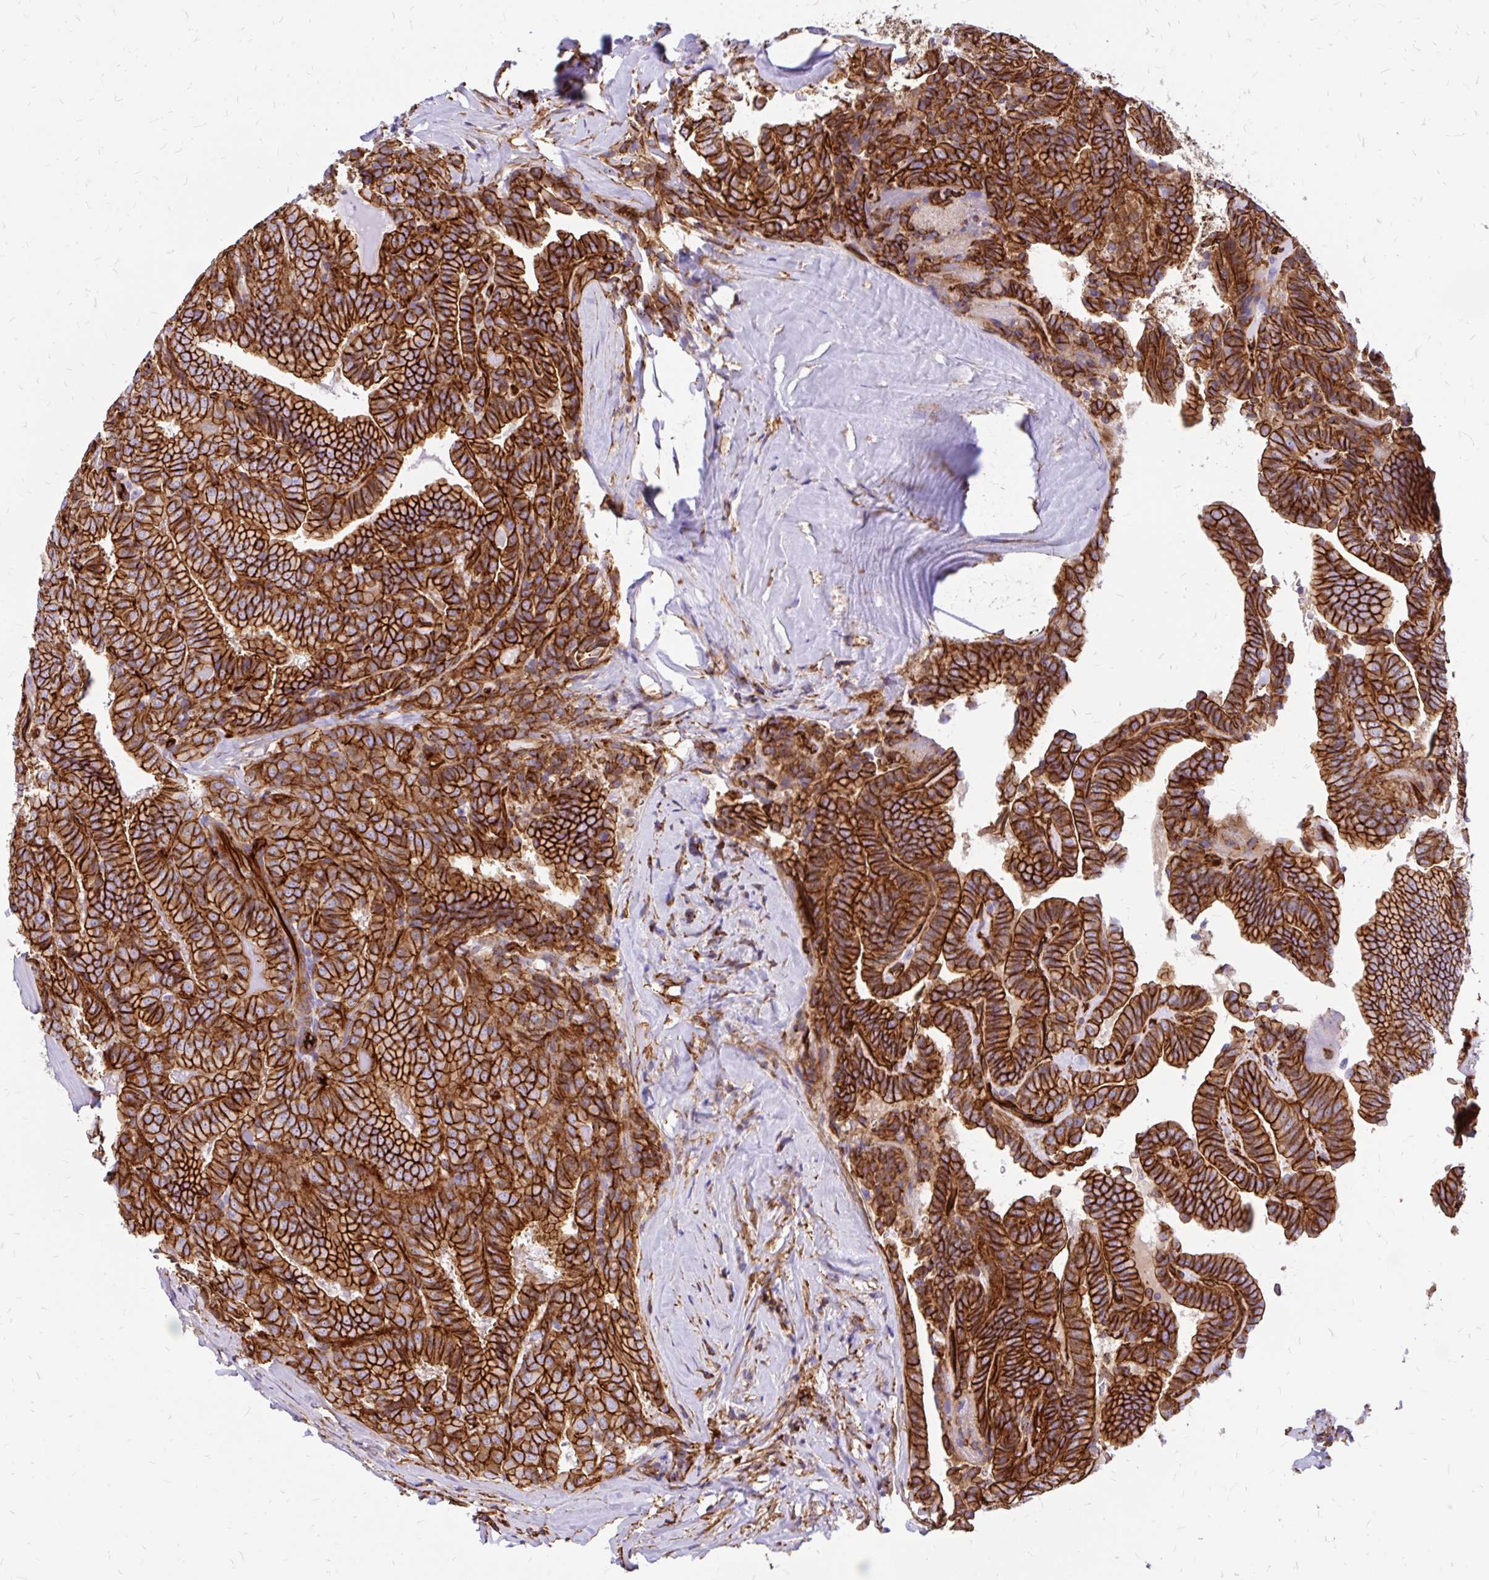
{"staining": {"intensity": "strong", "quantity": ">75%", "location": "cytoplasmic/membranous"}, "tissue": "thyroid cancer", "cell_type": "Tumor cells", "image_type": "cancer", "snomed": [{"axis": "morphology", "description": "Papillary adenocarcinoma, NOS"}, {"axis": "topography", "description": "Thyroid gland"}], "caption": "This is an image of immunohistochemistry staining of thyroid papillary adenocarcinoma, which shows strong expression in the cytoplasmic/membranous of tumor cells.", "gene": "MAP1LC3B", "patient": {"sex": "male", "age": 61}}